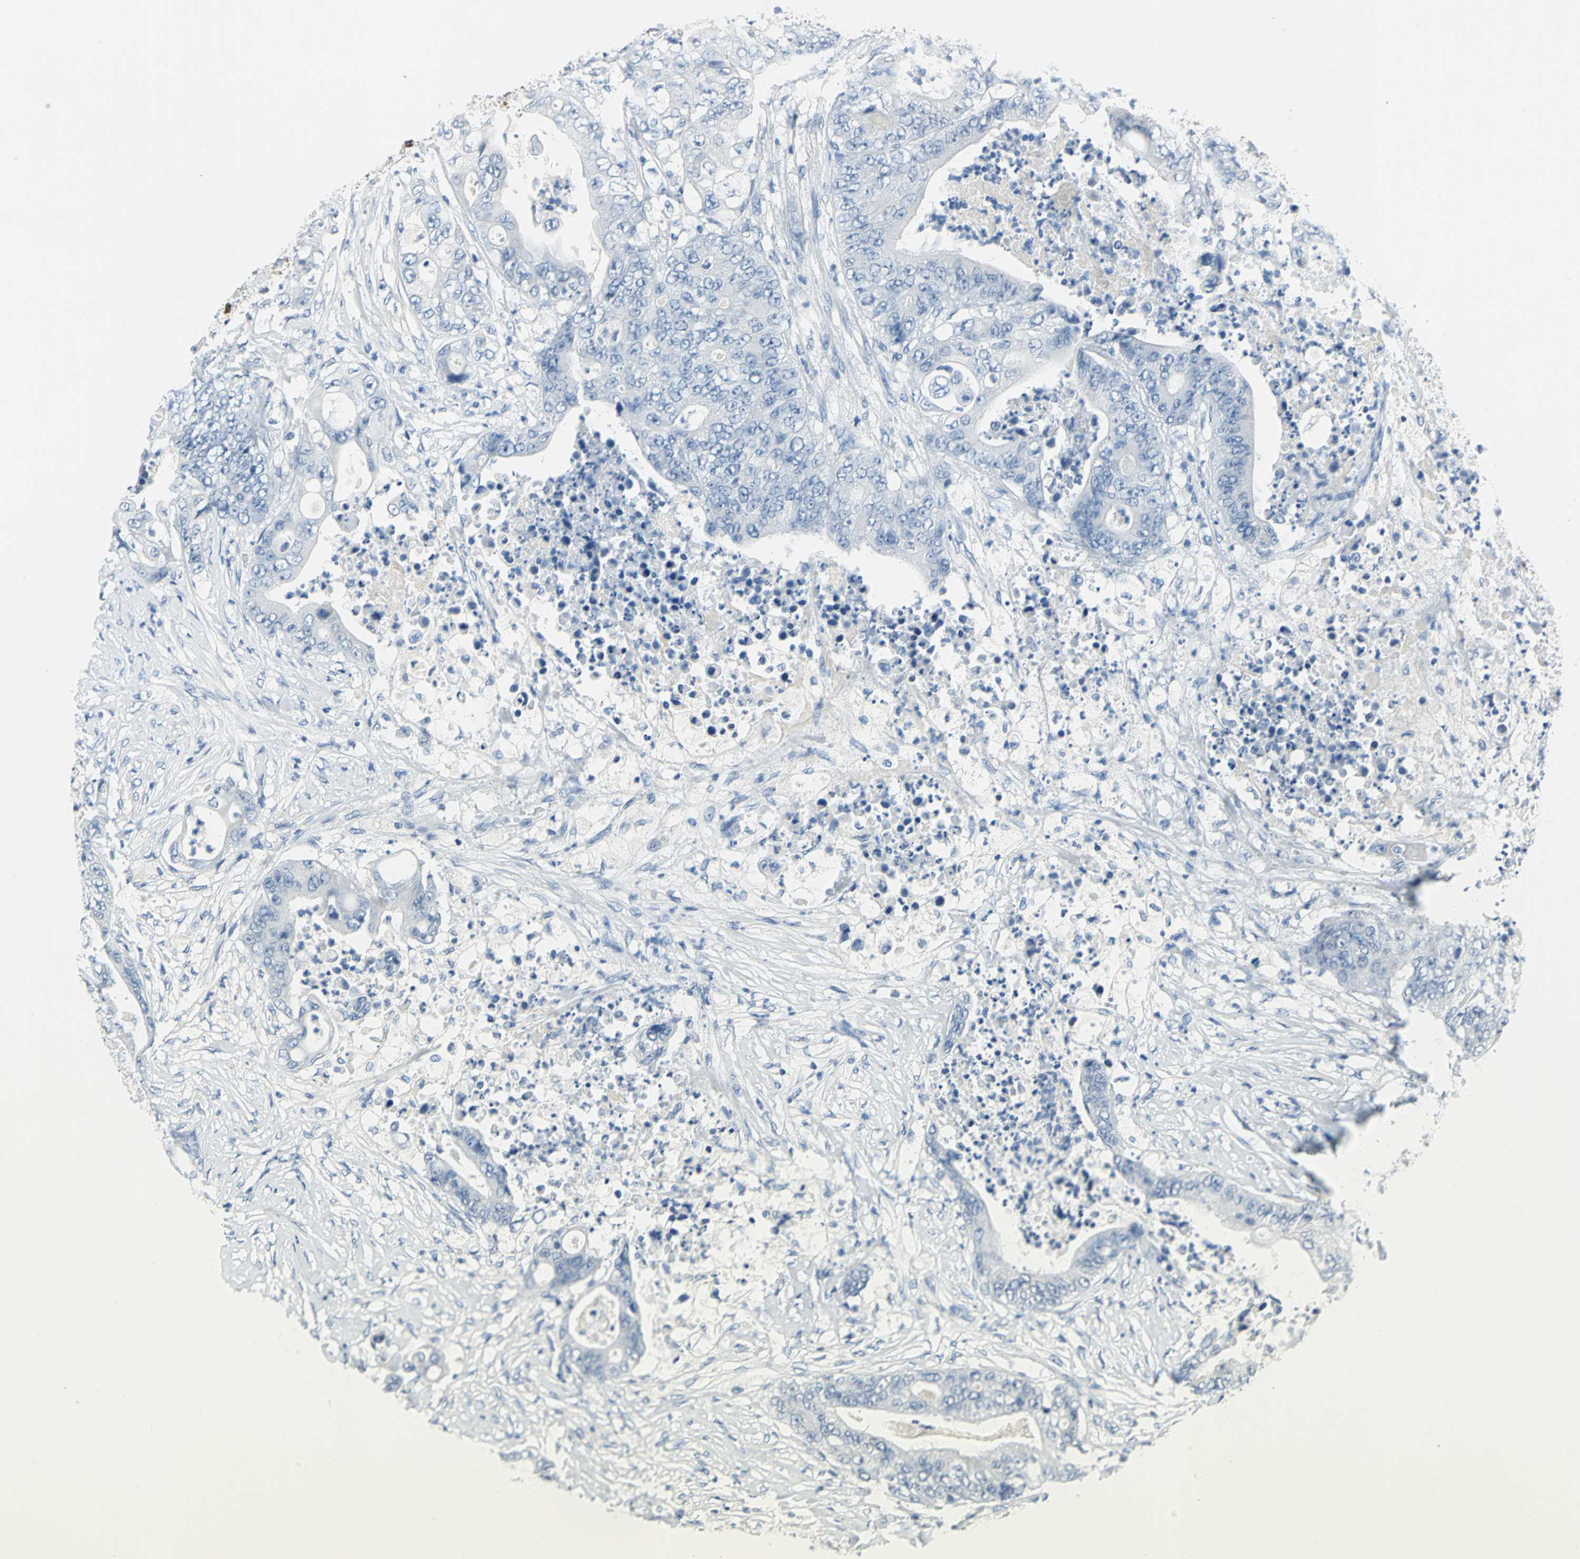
{"staining": {"intensity": "negative", "quantity": "none", "location": "none"}, "tissue": "stomach cancer", "cell_type": "Tumor cells", "image_type": "cancer", "snomed": [{"axis": "morphology", "description": "Adenocarcinoma, NOS"}, {"axis": "topography", "description": "Stomach"}], "caption": "Adenocarcinoma (stomach) was stained to show a protein in brown. There is no significant staining in tumor cells.", "gene": "PKLR", "patient": {"sex": "female", "age": 73}}